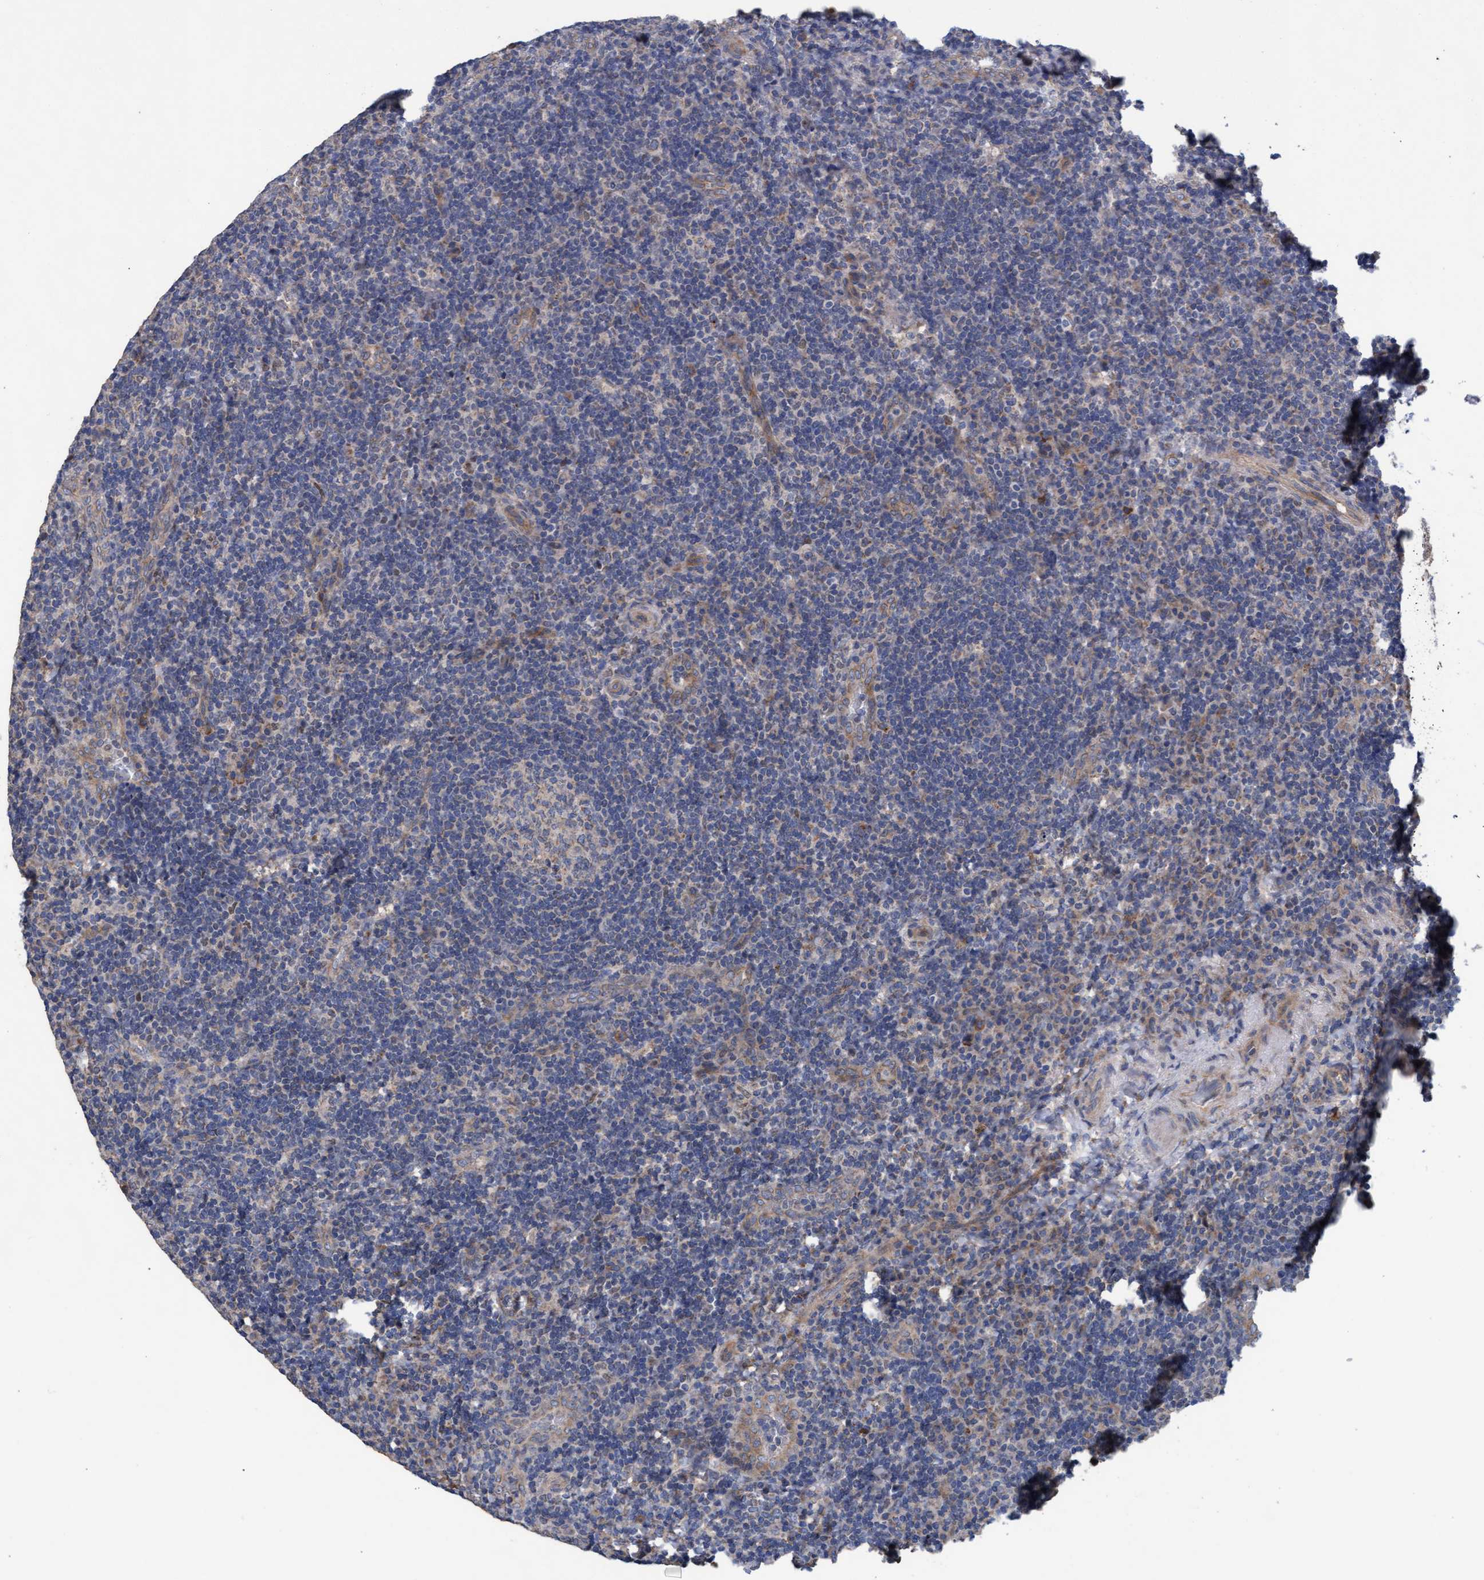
{"staining": {"intensity": "negative", "quantity": "none", "location": "none"}, "tissue": "lymphoma", "cell_type": "Tumor cells", "image_type": "cancer", "snomed": [{"axis": "morphology", "description": "Malignant lymphoma, non-Hodgkin's type, High grade"}, {"axis": "topography", "description": "Tonsil"}], "caption": "A photomicrograph of human lymphoma is negative for staining in tumor cells. (DAB (3,3'-diaminobenzidine) immunohistochemistry, high magnification).", "gene": "MRPL38", "patient": {"sex": "female", "age": 36}}